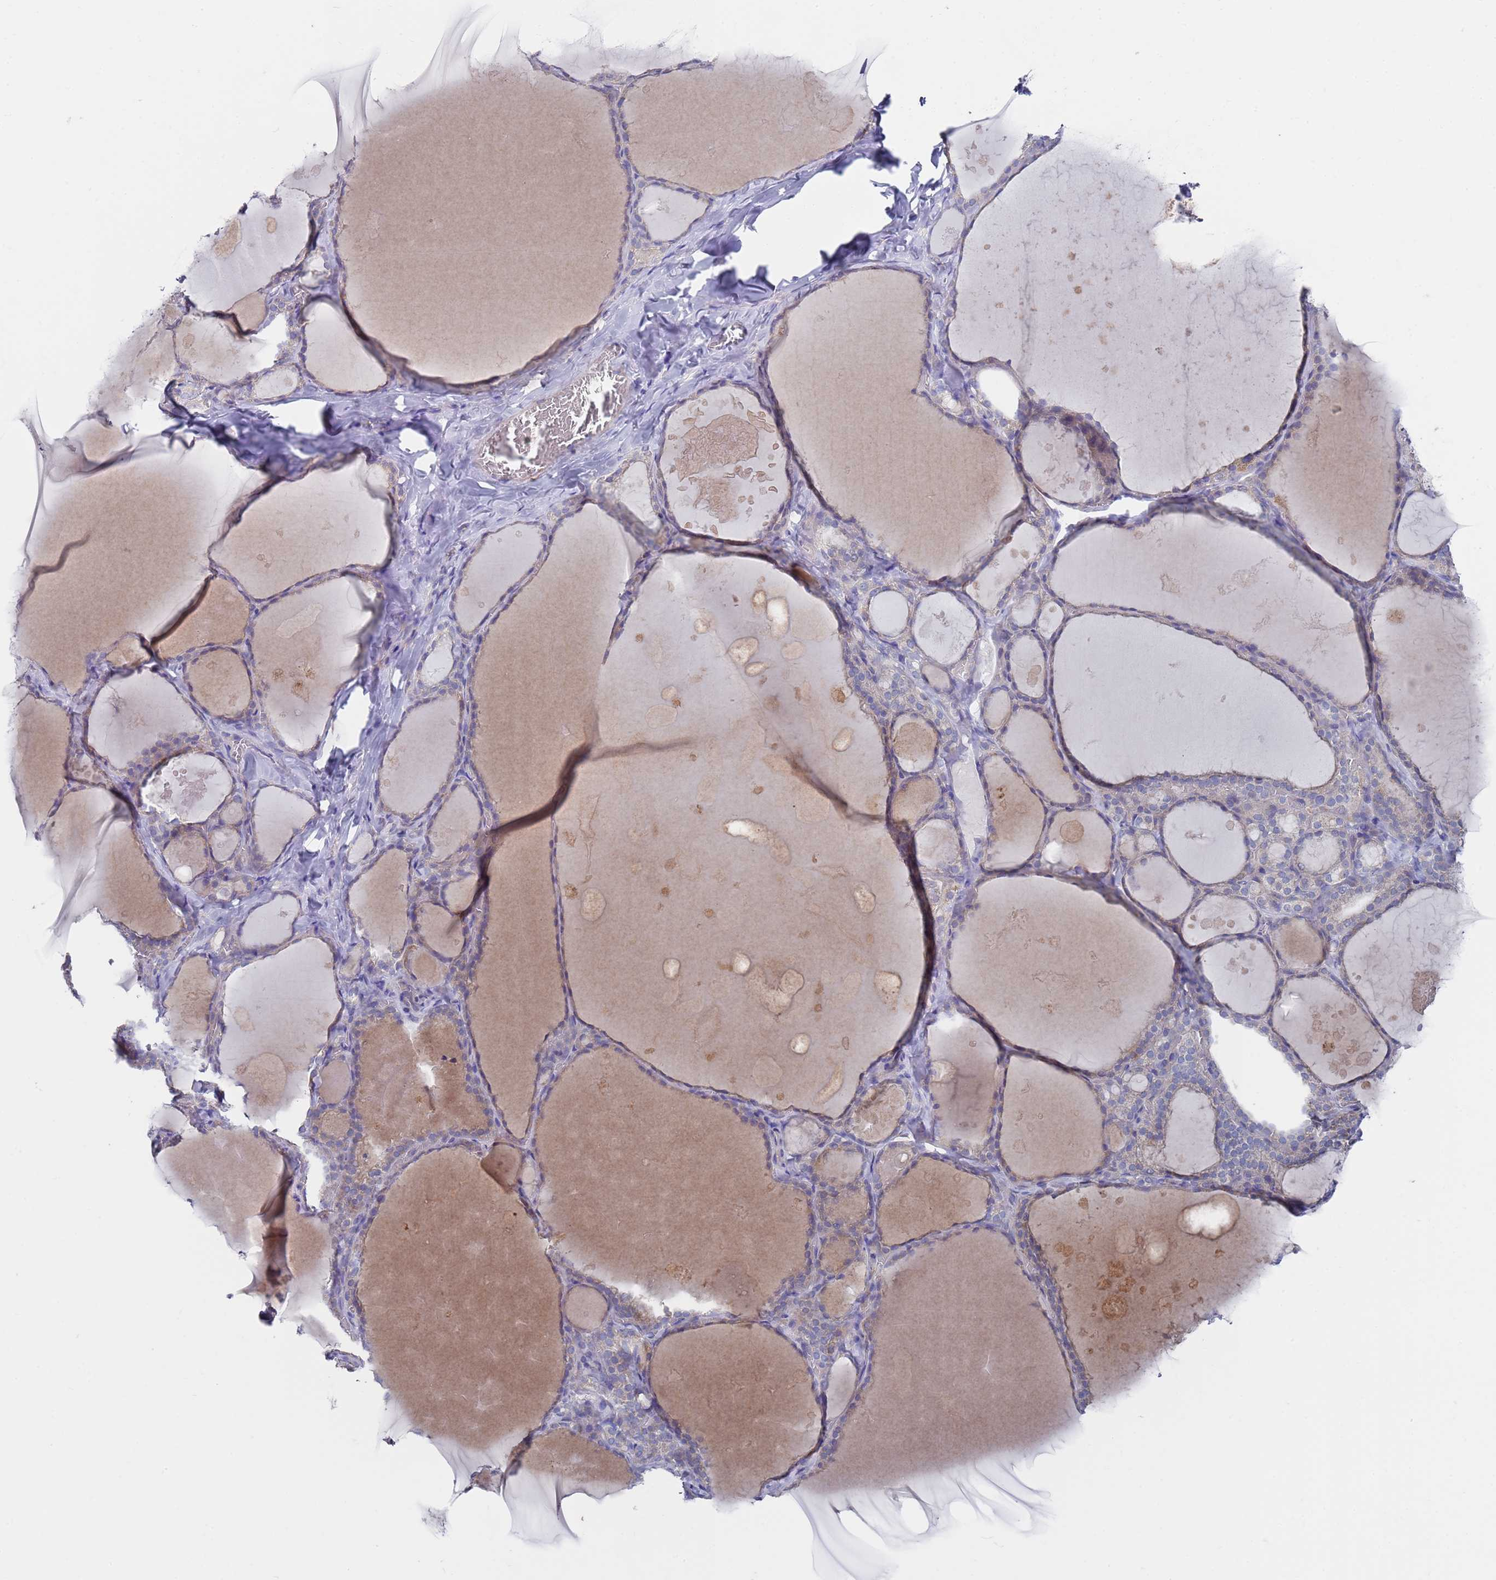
{"staining": {"intensity": "weak", "quantity": "<25%", "location": "cytoplasmic/membranous"}, "tissue": "thyroid gland", "cell_type": "Glandular cells", "image_type": "normal", "snomed": [{"axis": "morphology", "description": "Normal tissue, NOS"}, {"axis": "topography", "description": "Thyroid gland"}], "caption": "Protein analysis of benign thyroid gland shows no significant staining in glandular cells. Brightfield microscopy of immunohistochemistry (IHC) stained with DAB (3,3'-diaminobenzidine) (brown) and hematoxylin (blue), captured at high magnification.", "gene": "SCAPER", "patient": {"sex": "male", "age": 56}}